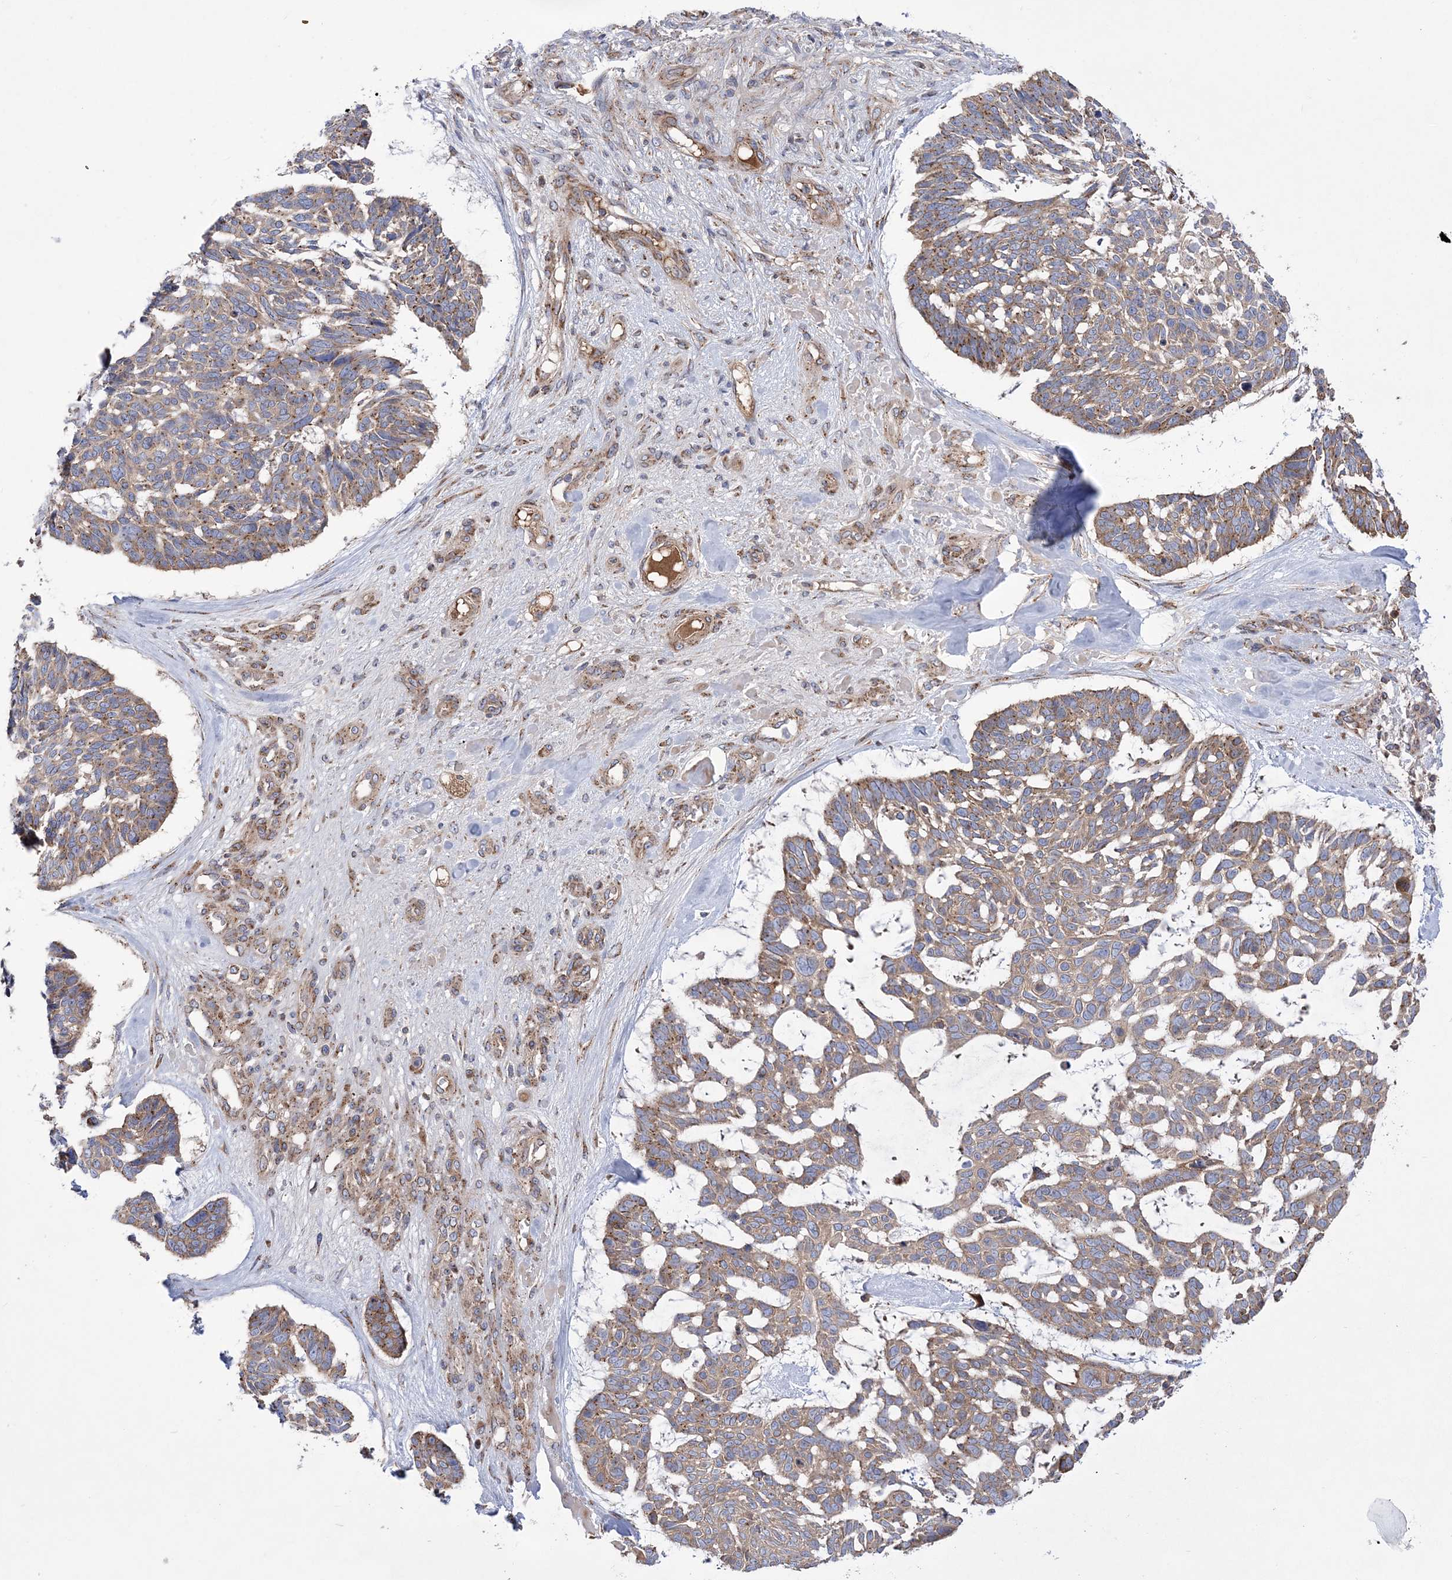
{"staining": {"intensity": "moderate", "quantity": ">75%", "location": "cytoplasmic/membranous"}, "tissue": "skin cancer", "cell_type": "Tumor cells", "image_type": "cancer", "snomed": [{"axis": "morphology", "description": "Basal cell carcinoma"}, {"axis": "topography", "description": "Skin"}], "caption": "This is a micrograph of immunohistochemistry staining of basal cell carcinoma (skin), which shows moderate positivity in the cytoplasmic/membranous of tumor cells.", "gene": "COPB2", "patient": {"sex": "male", "age": 88}}